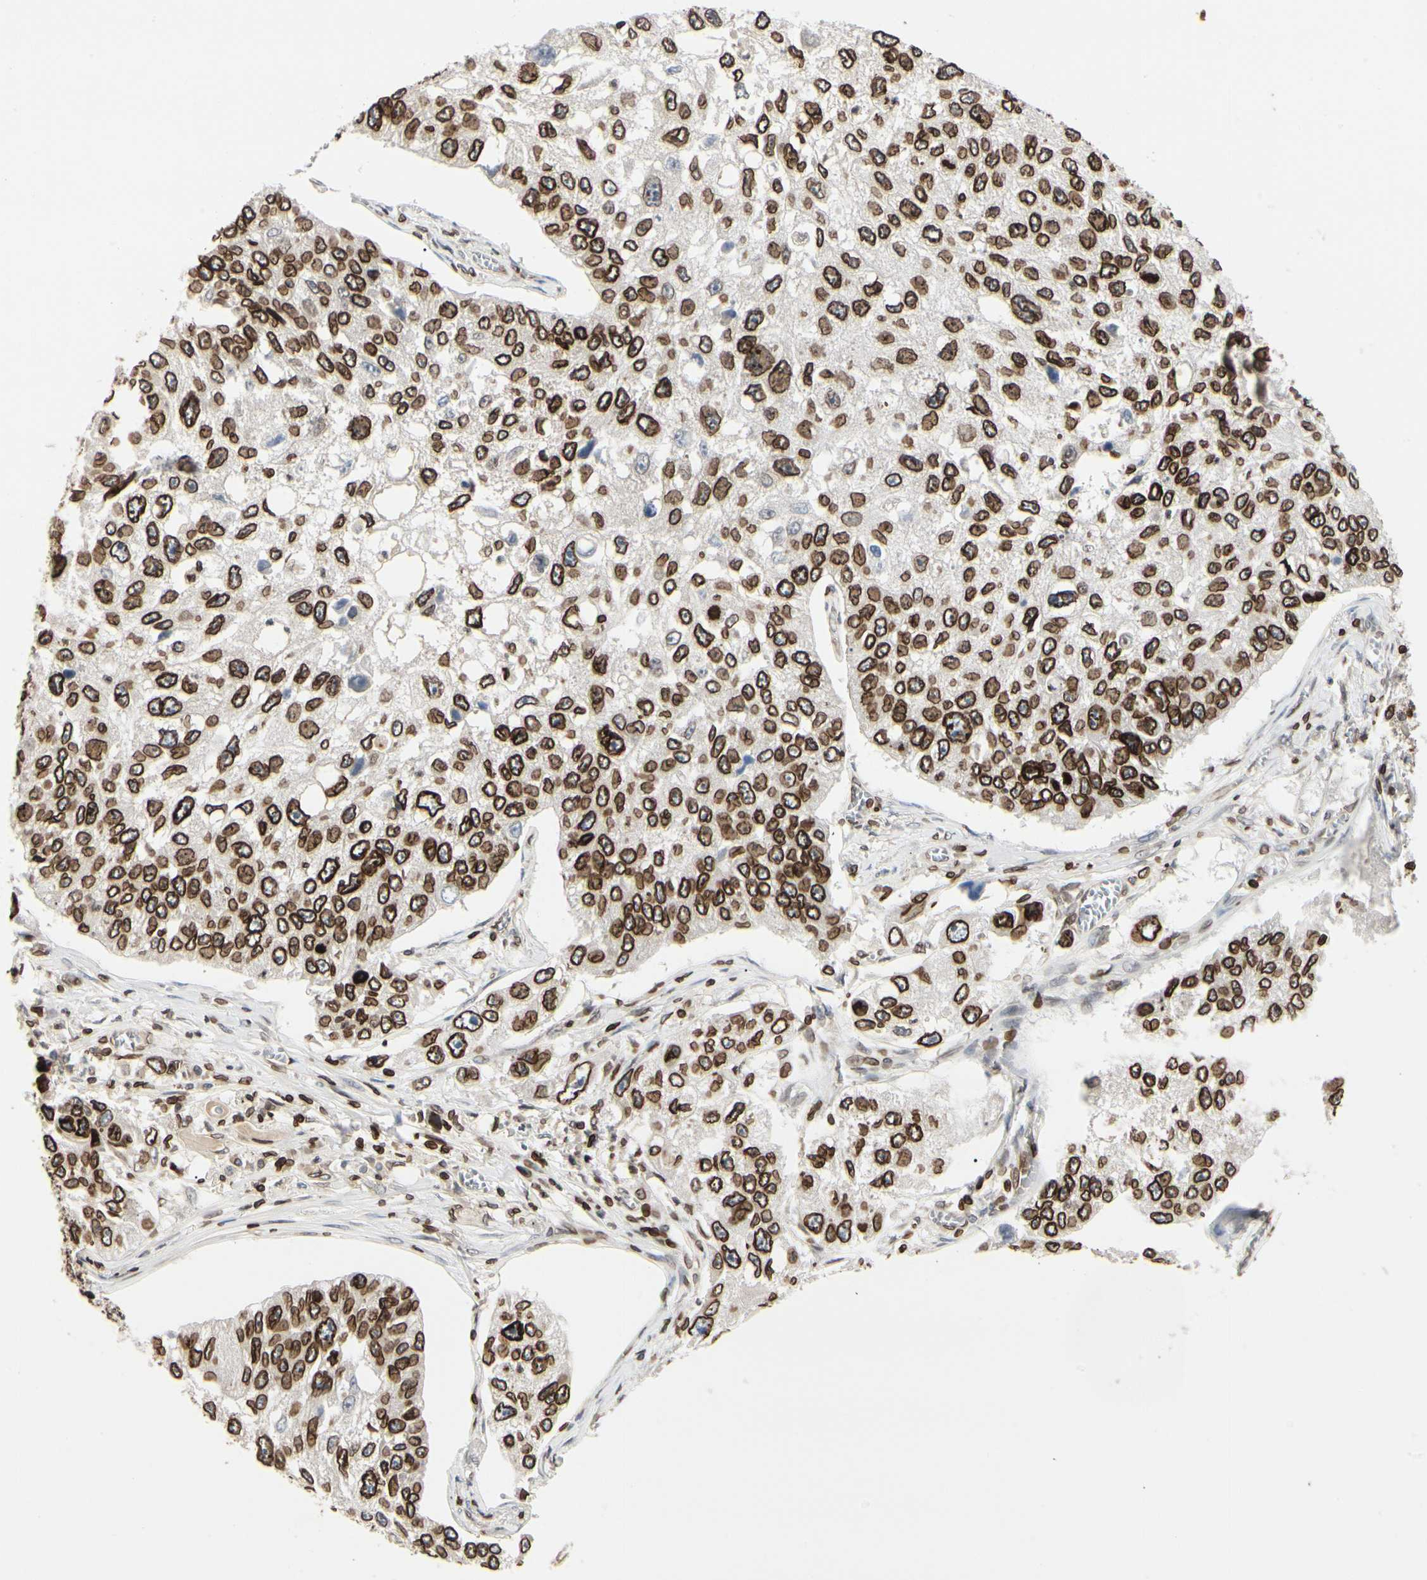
{"staining": {"intensity": "strong", "quantity": ">75%", "location": "cytoplasmic/membranous,nuclear"}, "tissue": "lung cancer", "cell_type": "Tumor cells", "image_type": "cancer", "snomed": [{"axis": "morphology", "description": "Squamous cell carcinoma, NOS"}, {"axis": "topography", "description": "Lung"}], "caption": "This micrograph reveals immunohistochemistry (IHC) staining of lung cancer, with high strong cytoplasmic/membranous and nuclear staining in approximately >75% of tumor cells.", "gene": "TMPO", "patient": {"sex": "male", "age": 71}}